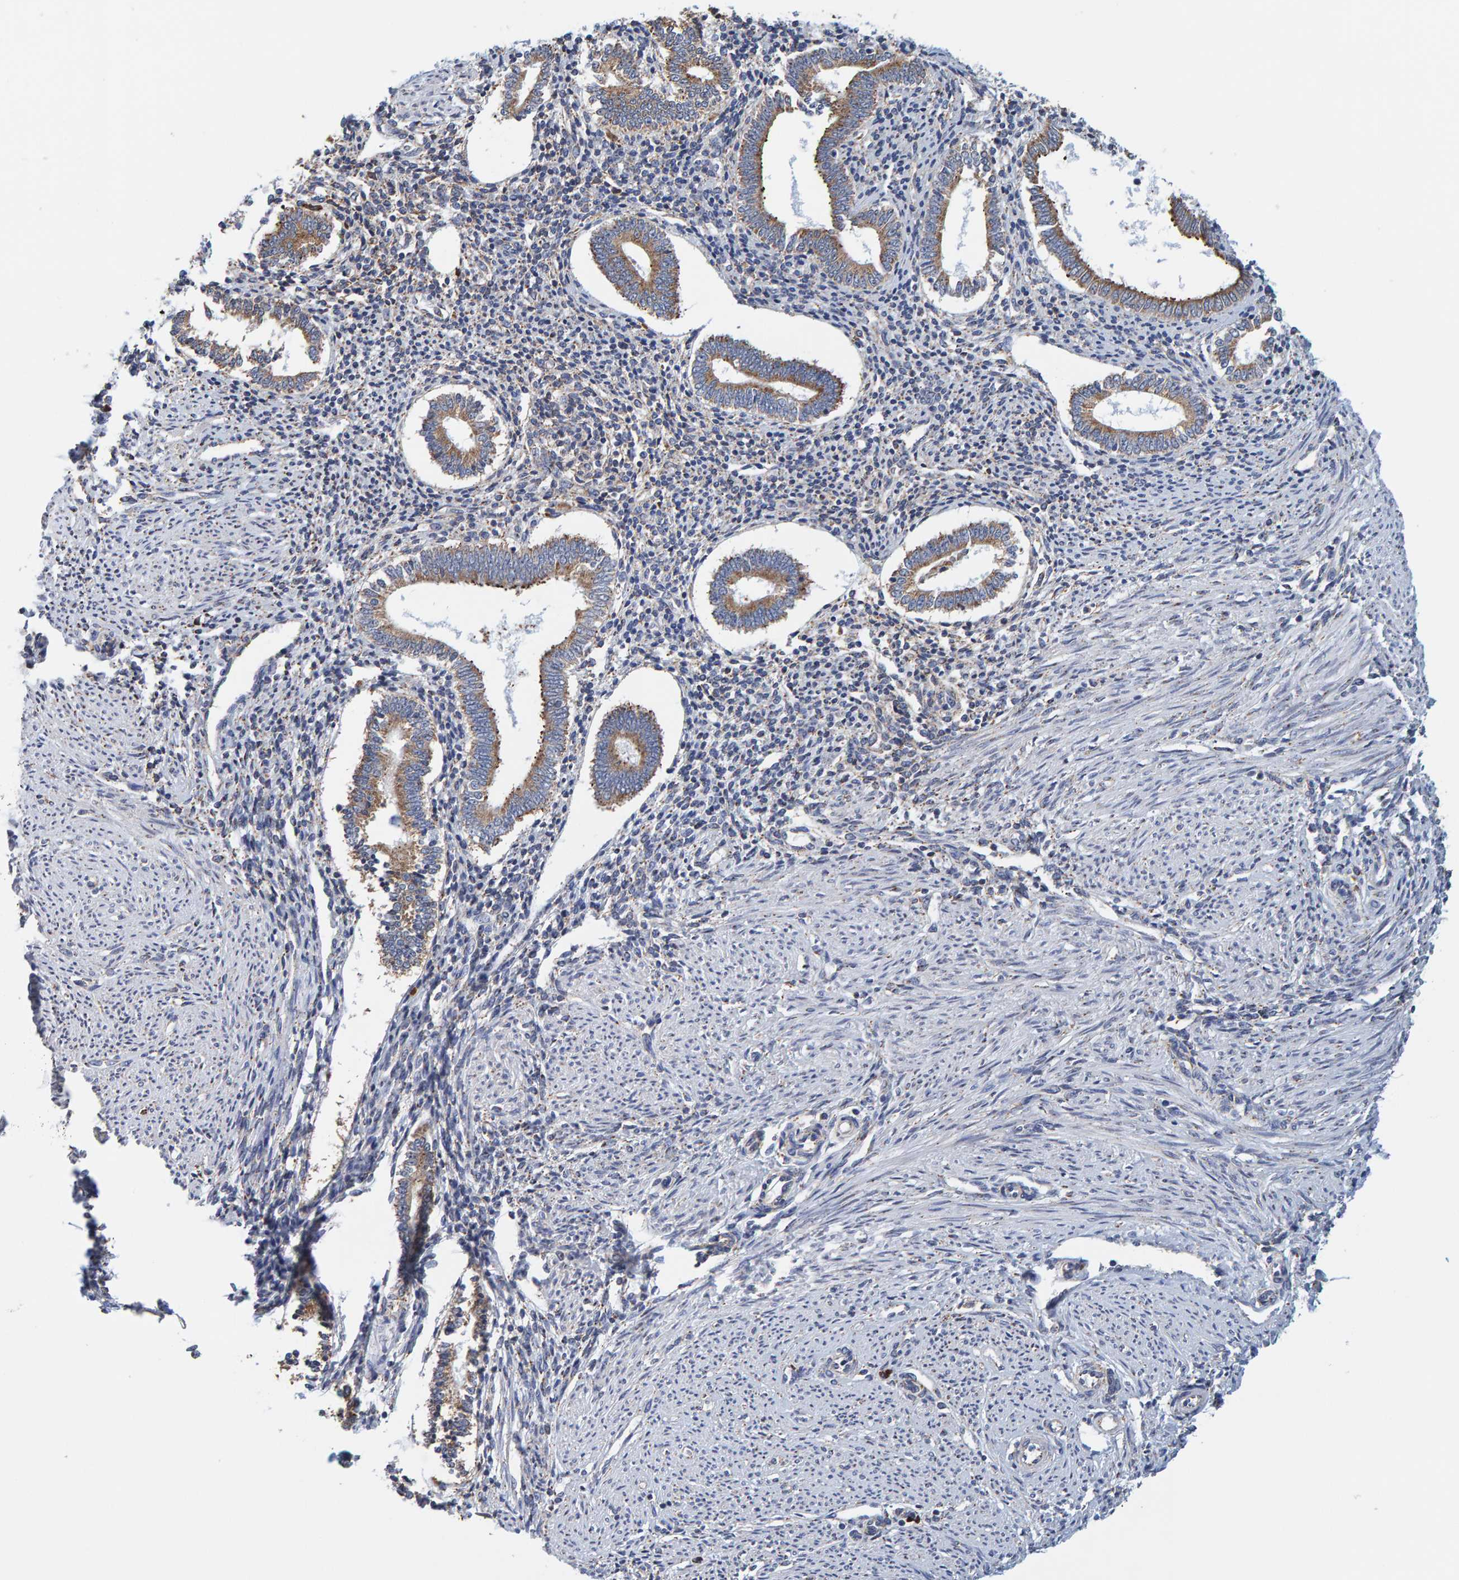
{"staining": {"intensity": "negative", "quantity": "none", "location": "none"}, "tissue": "endometrium", "cell_type": "Cells in endometrial stroma", "image_type": "normal", "snomed": [{"axis": "morphology", "description": "Normal tissue, NOS"}, {"axis": "topography", "description": "Endometrium"}], "caption": "Immunohistochemistry micrograph of benign endometrium stained for a protein (brown), which exhibits no expression in cells in endometrial stroma. (DAB IHC, high magnification).", "gene": "SGPL1", "patient": {"sex": "female", "age": 42}}